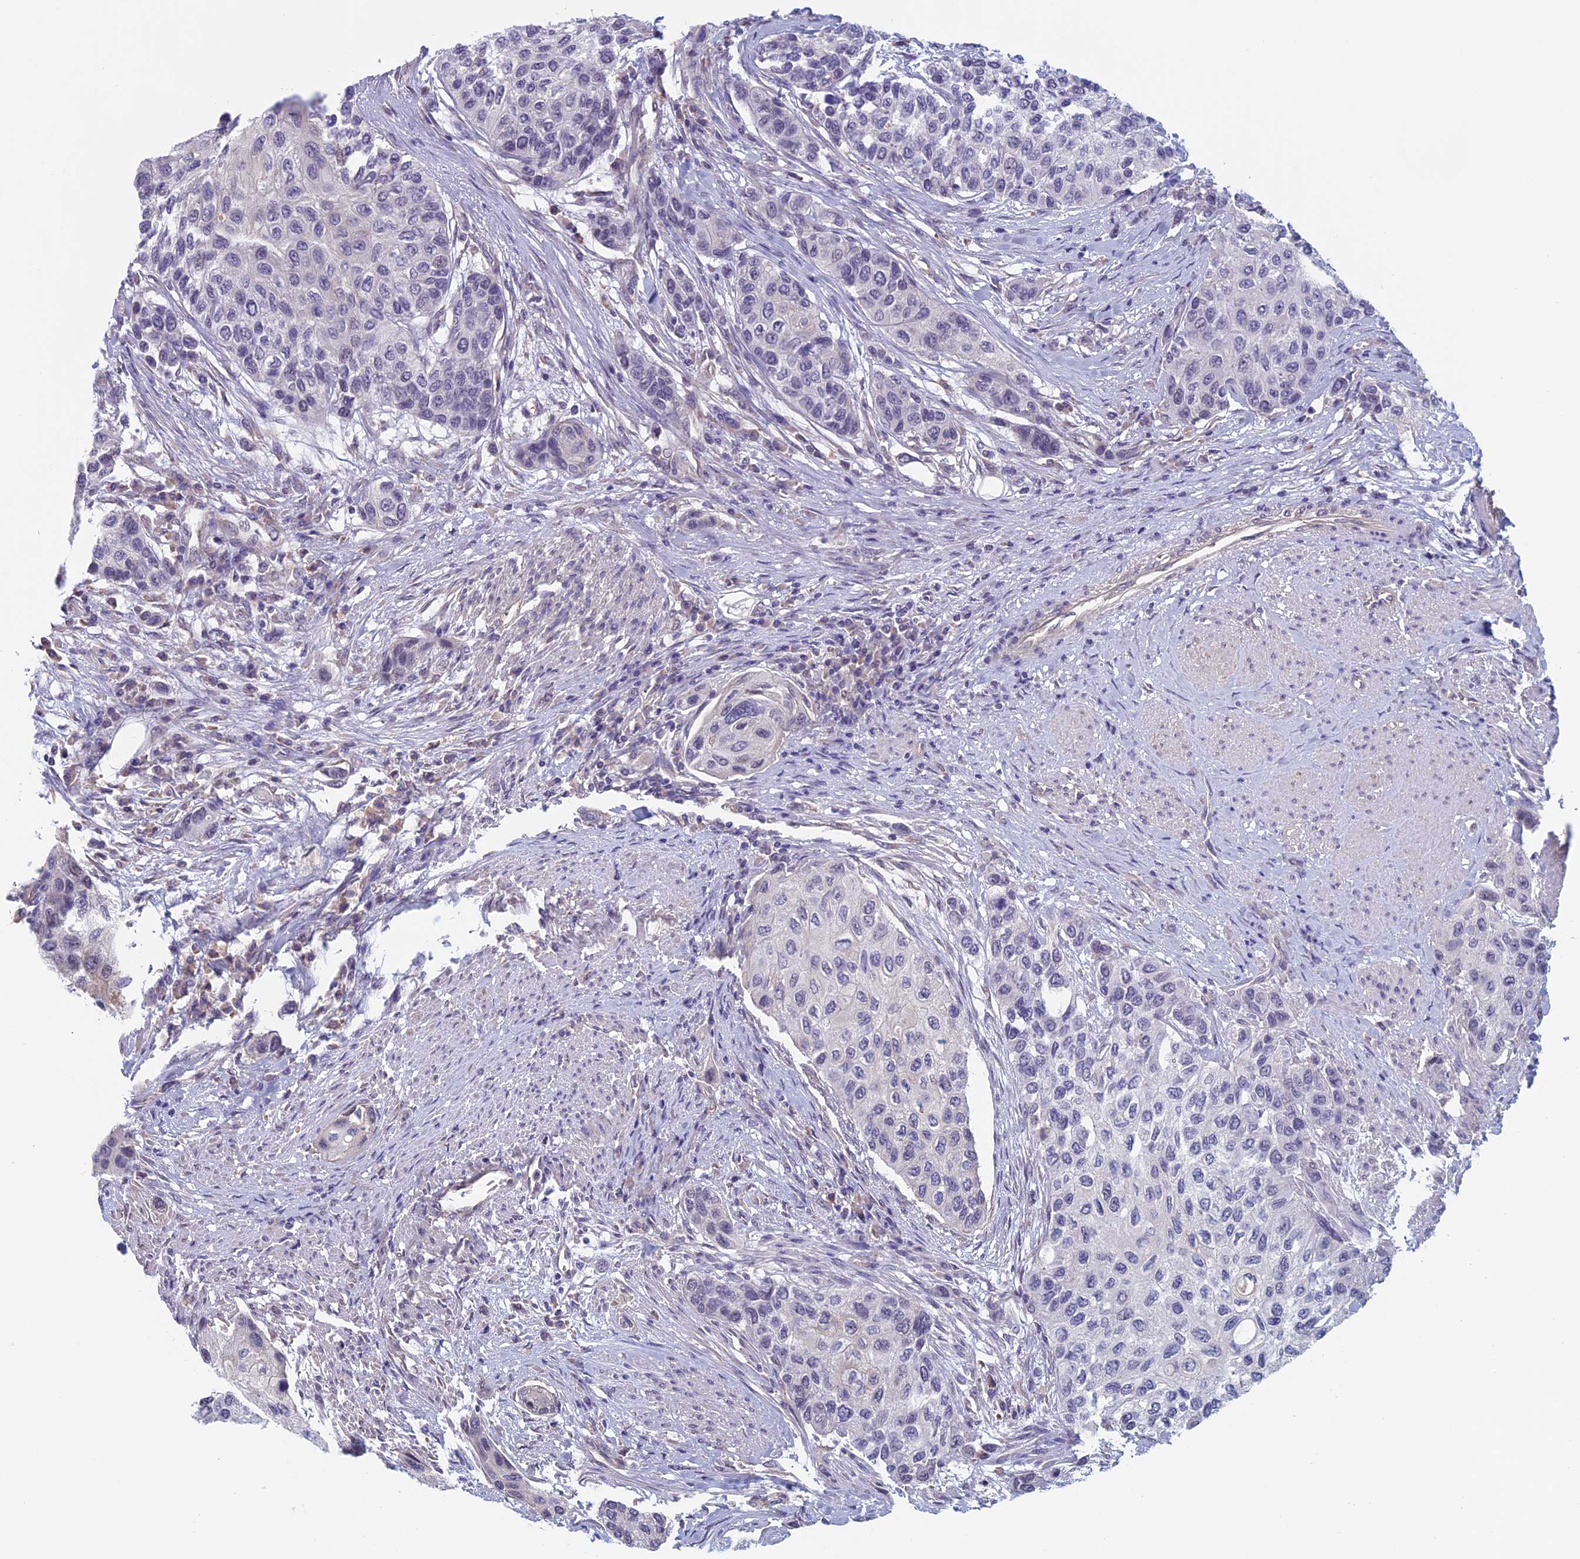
{"staining": {"intensity": "negative", "quantity": "none", "location": "none"}, "tissue": "urothelial cancer", "cell_type": "Tumor cells", "image_type": "cancer", "snomed": [{"axis": "morphology", "description": "Urothelial carcinoma, High grade"}, {"axis": "topography", "description": "Urinary bladder"}], "caption": "There is no significant staining in tumor cells of urothelial cancer.", "gene": "SLC1A6", "patient": {"sex": "female", "age": 56}}